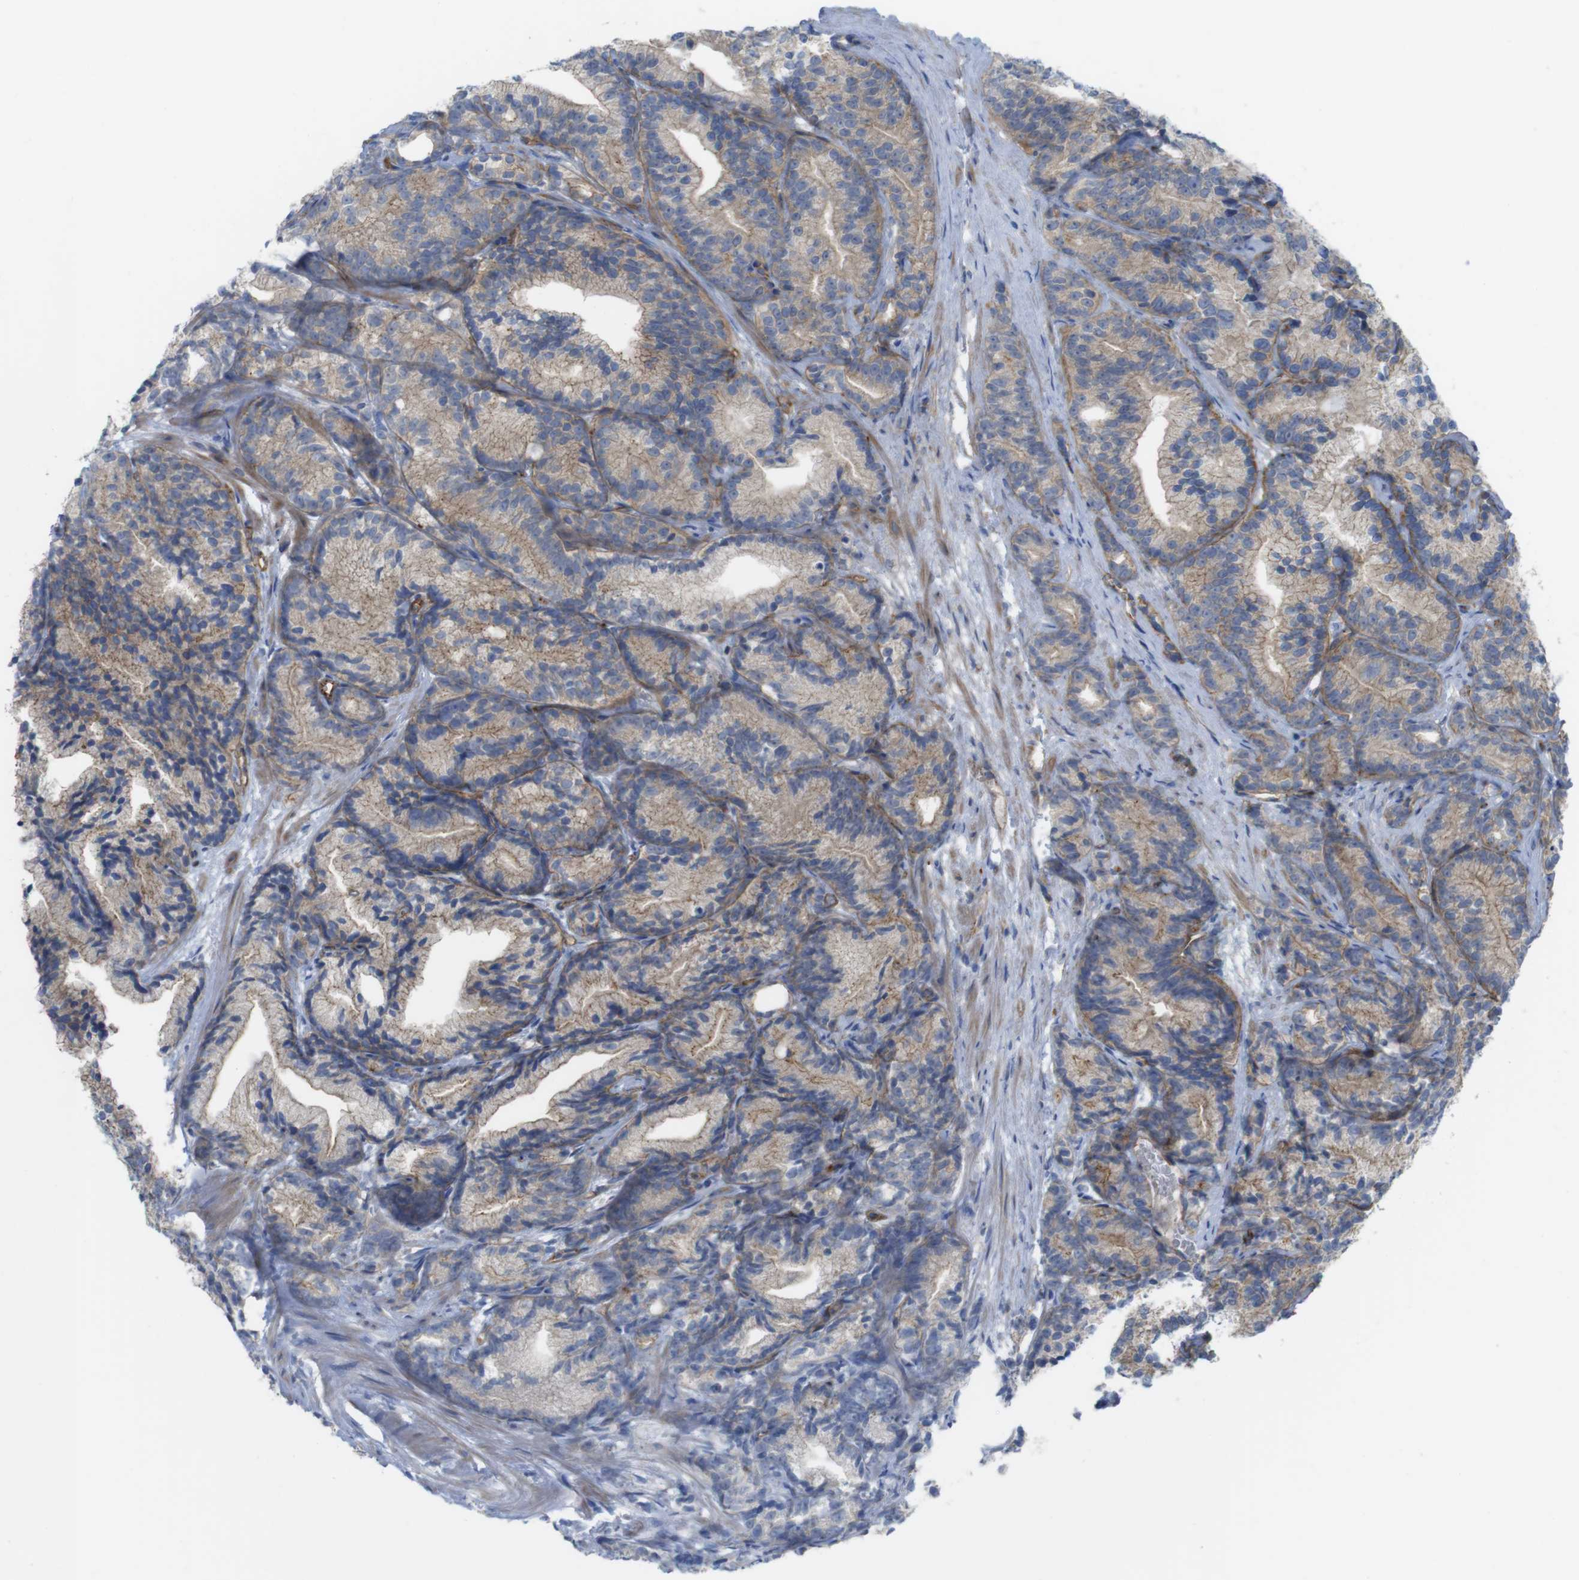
{"staining": {"intensity": "weak", "quantity": "25%-75%", "location": "cytoplasmic/membranous"}, "tissue": "prostate cancer", "cell_type": "Tumor cells", "image_type": "cancer", "snomed": [{"axis": "morphology", "description": "Adenocarcinoma, Low grade"}, {"axis": "topography", "description": "Prostate"}], "caption": "A high-resolution histopathology image shows immunohistochemistry staining of prostate adenocarcinoma (low-grade), which displays weak cytoplasmic/membranous expression in approximately 25%-75% of tumor cells. Using DAB (brown) and hematoxylin (blue) stains, captured at high magnification using brightfield microscopy.", "gene": "PREX2", "patient": {"sex": "male", "age": 89}}